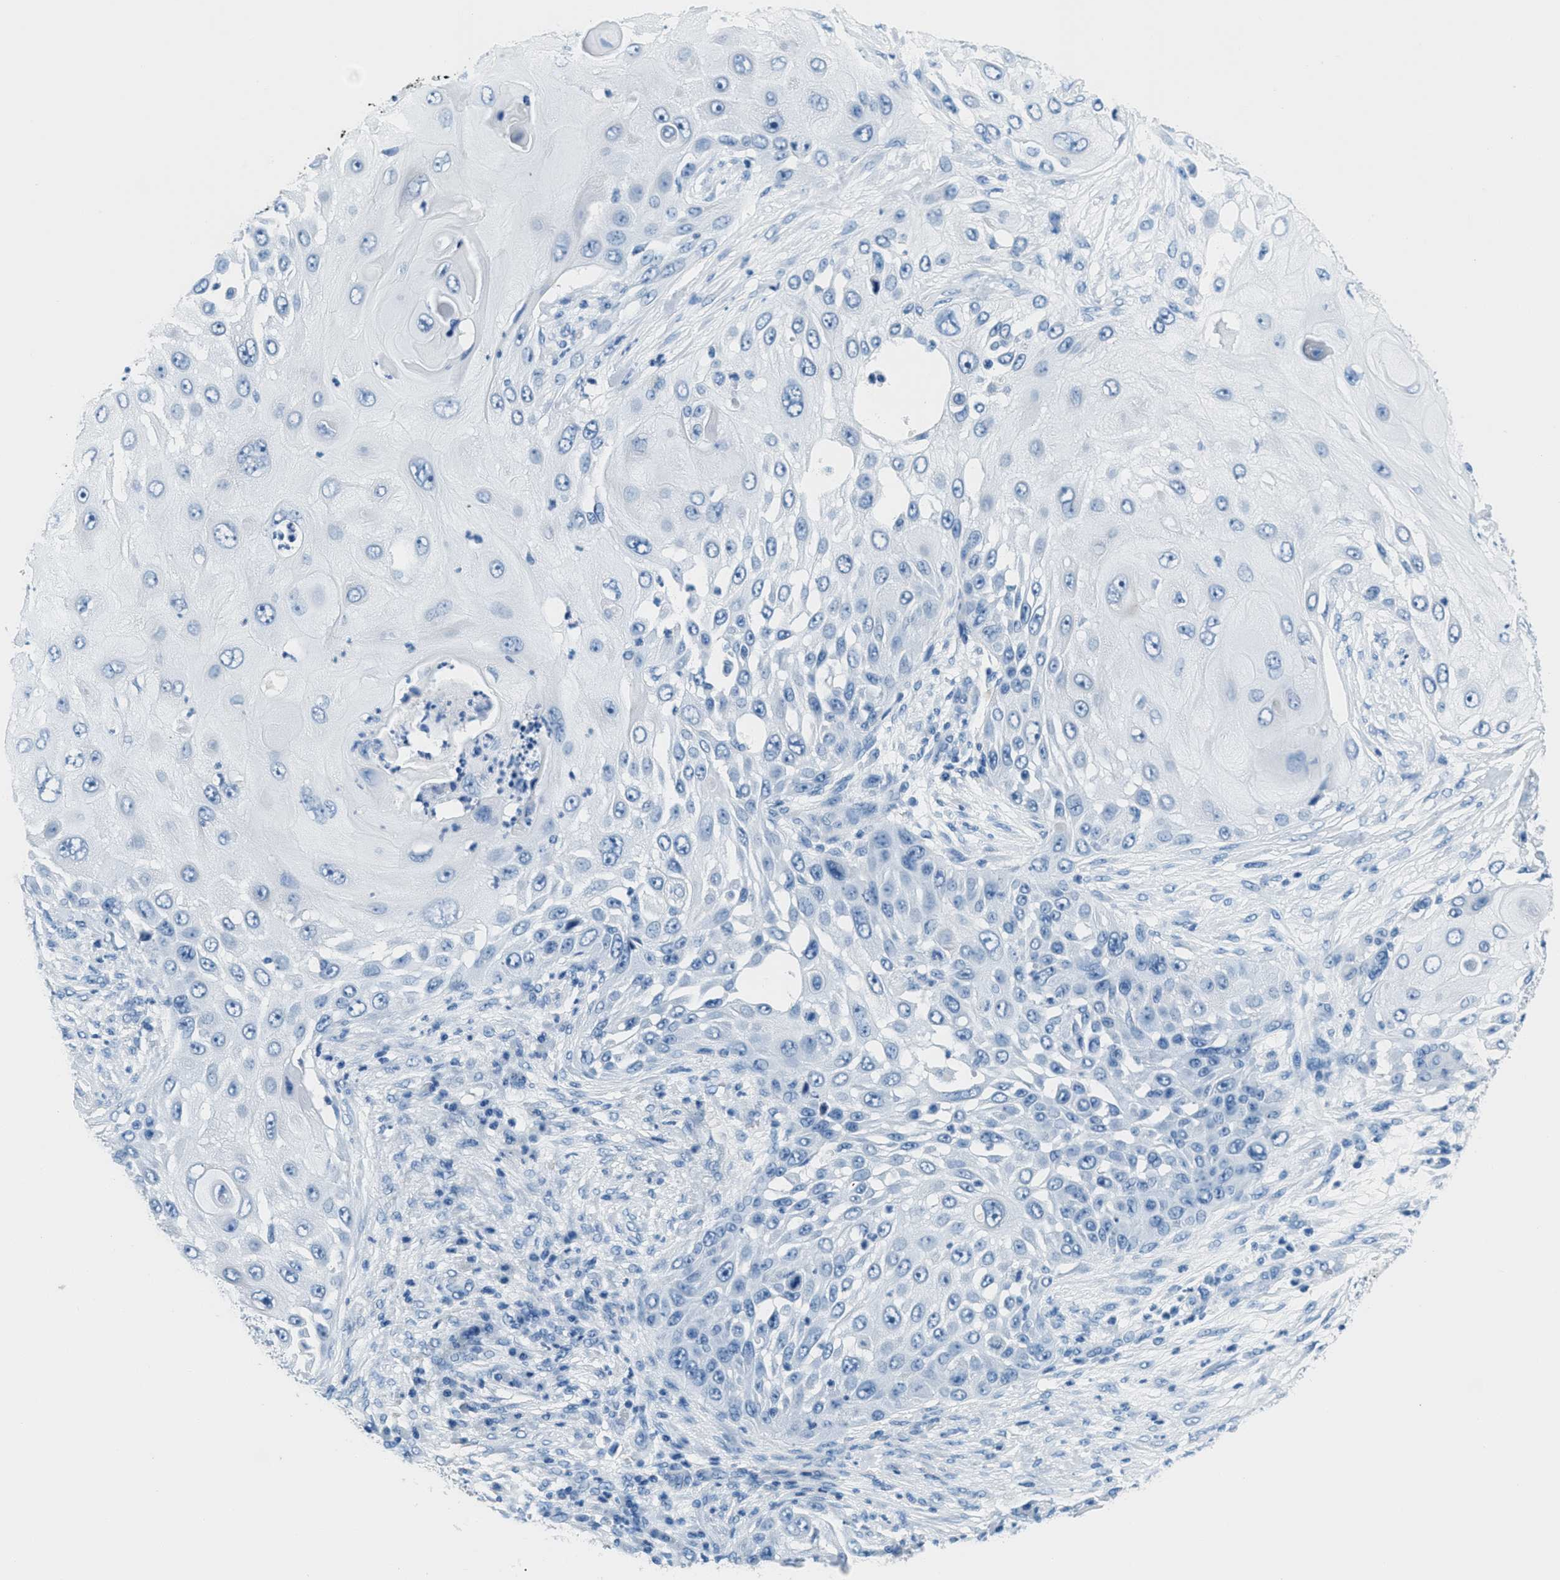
{"staining": {"intensity": "negative", "quantity": "none", "location": "none"}, "tissue": "skin cancer", "cell_type": "Tumor cells", "image_type": "cancer", "snomed": [{"axis": "morphology", "description": "Squamous cell carcinoma, NOS"}, {"axis": "topography", "description": "Skin"}], "caption": "DAB immunohistochemical staining of human squamous cell carcinoma (skin) shows no significant positivity in tumor cells.", "gene": "MGARP", "patient": {"sex": "female", "age": 44}}